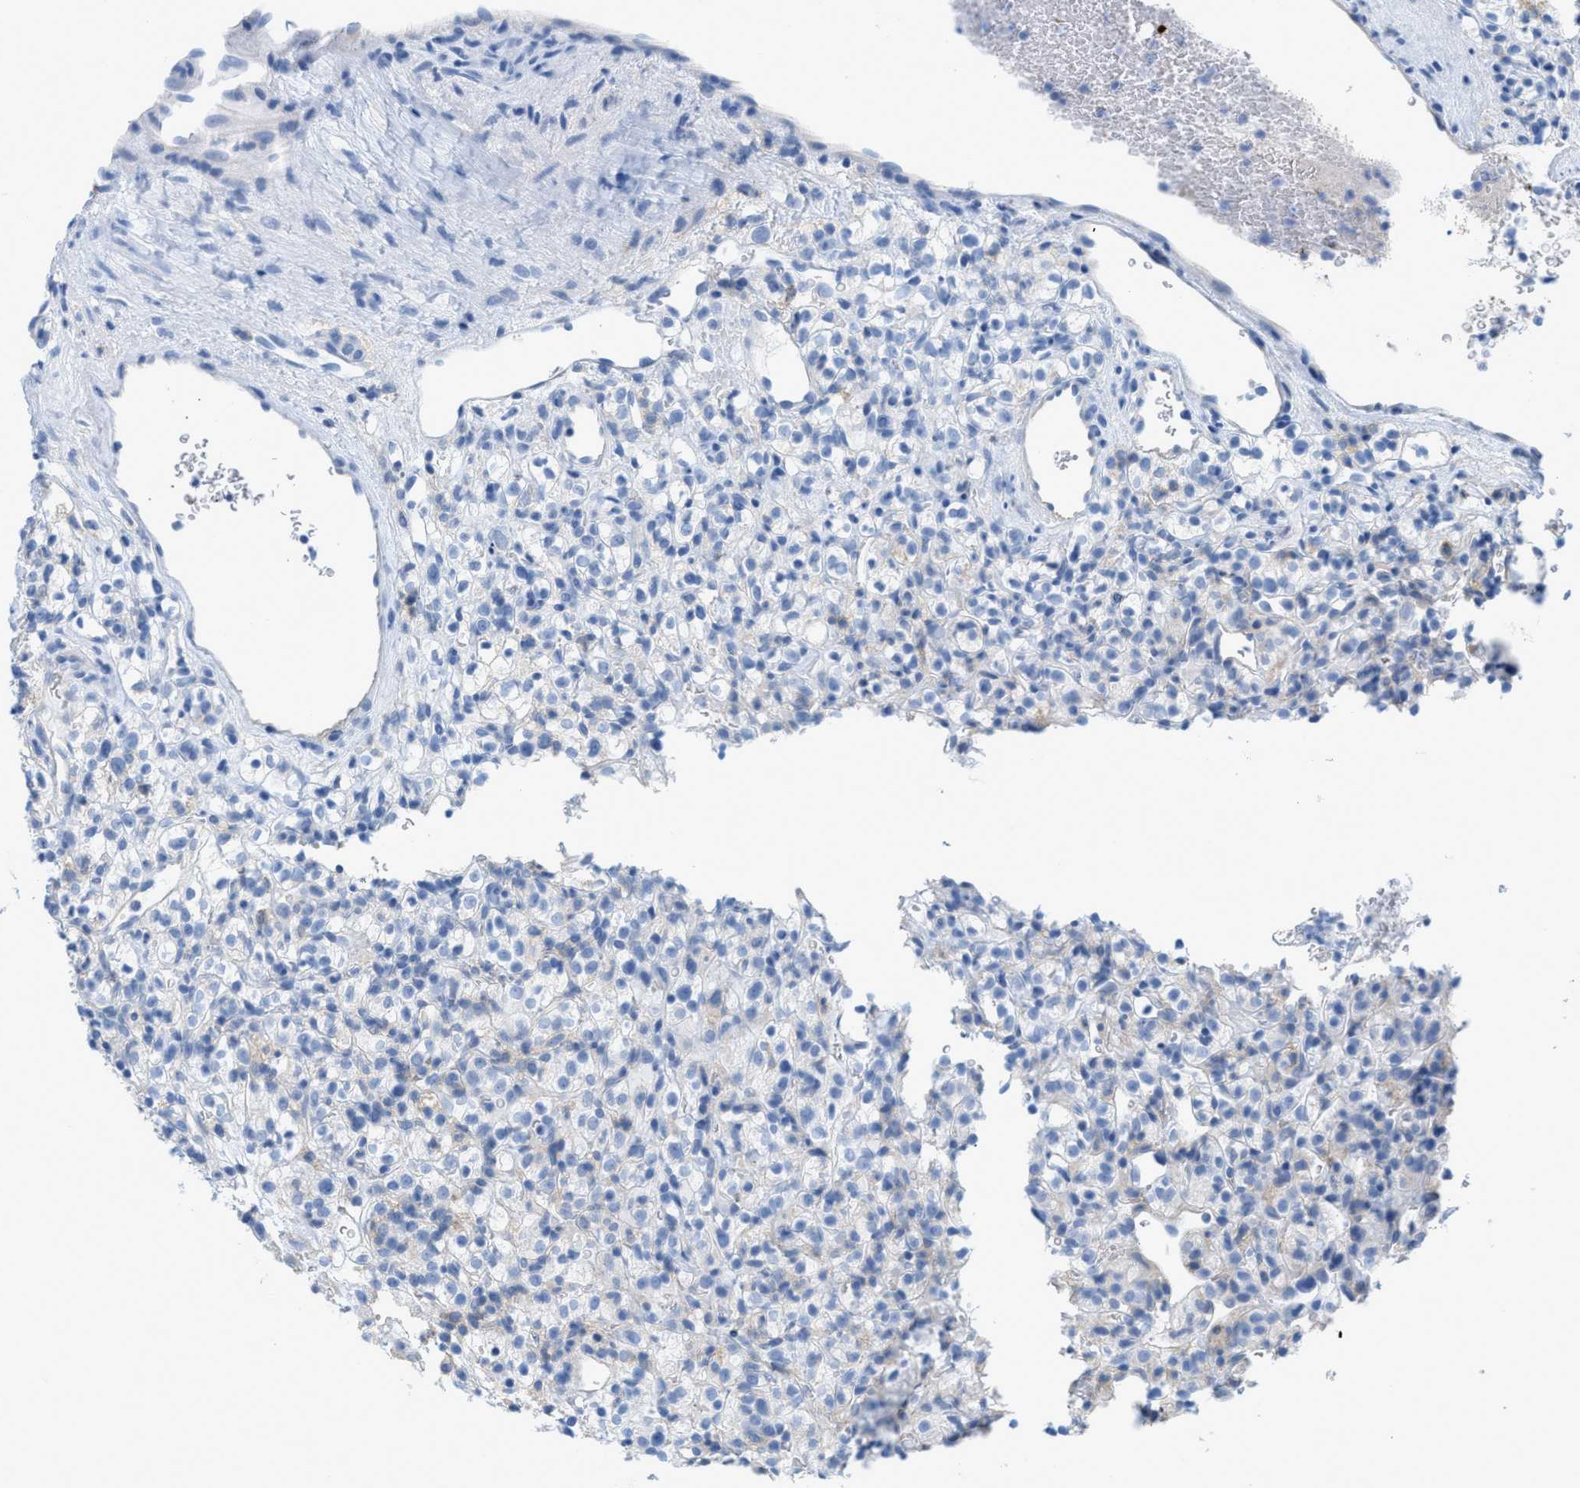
{"staining": {"intensity": "negative", "quantity": "none", "location": "none"}, "tissue": "renal cancer", "cell_type": "Tumor cells", "image_type": "cancer", "snomed": [{"axis": "morphology", "description": "Normal tissue, NOS"}, {"axis": "morphology", "description": "Adenocarcinoma, NOS"}, {"axis": "topography", "description": "Kidney"}], "caption": "Immunohistochemistry (IHC) histopathology image of neoplastic tissue: renal adenocarcinoma stained with DAB exhibits no significant protein positivity in tumor cells.", "gene": "SLC3A2", "patient": {"sex": "female", "age": 72}}